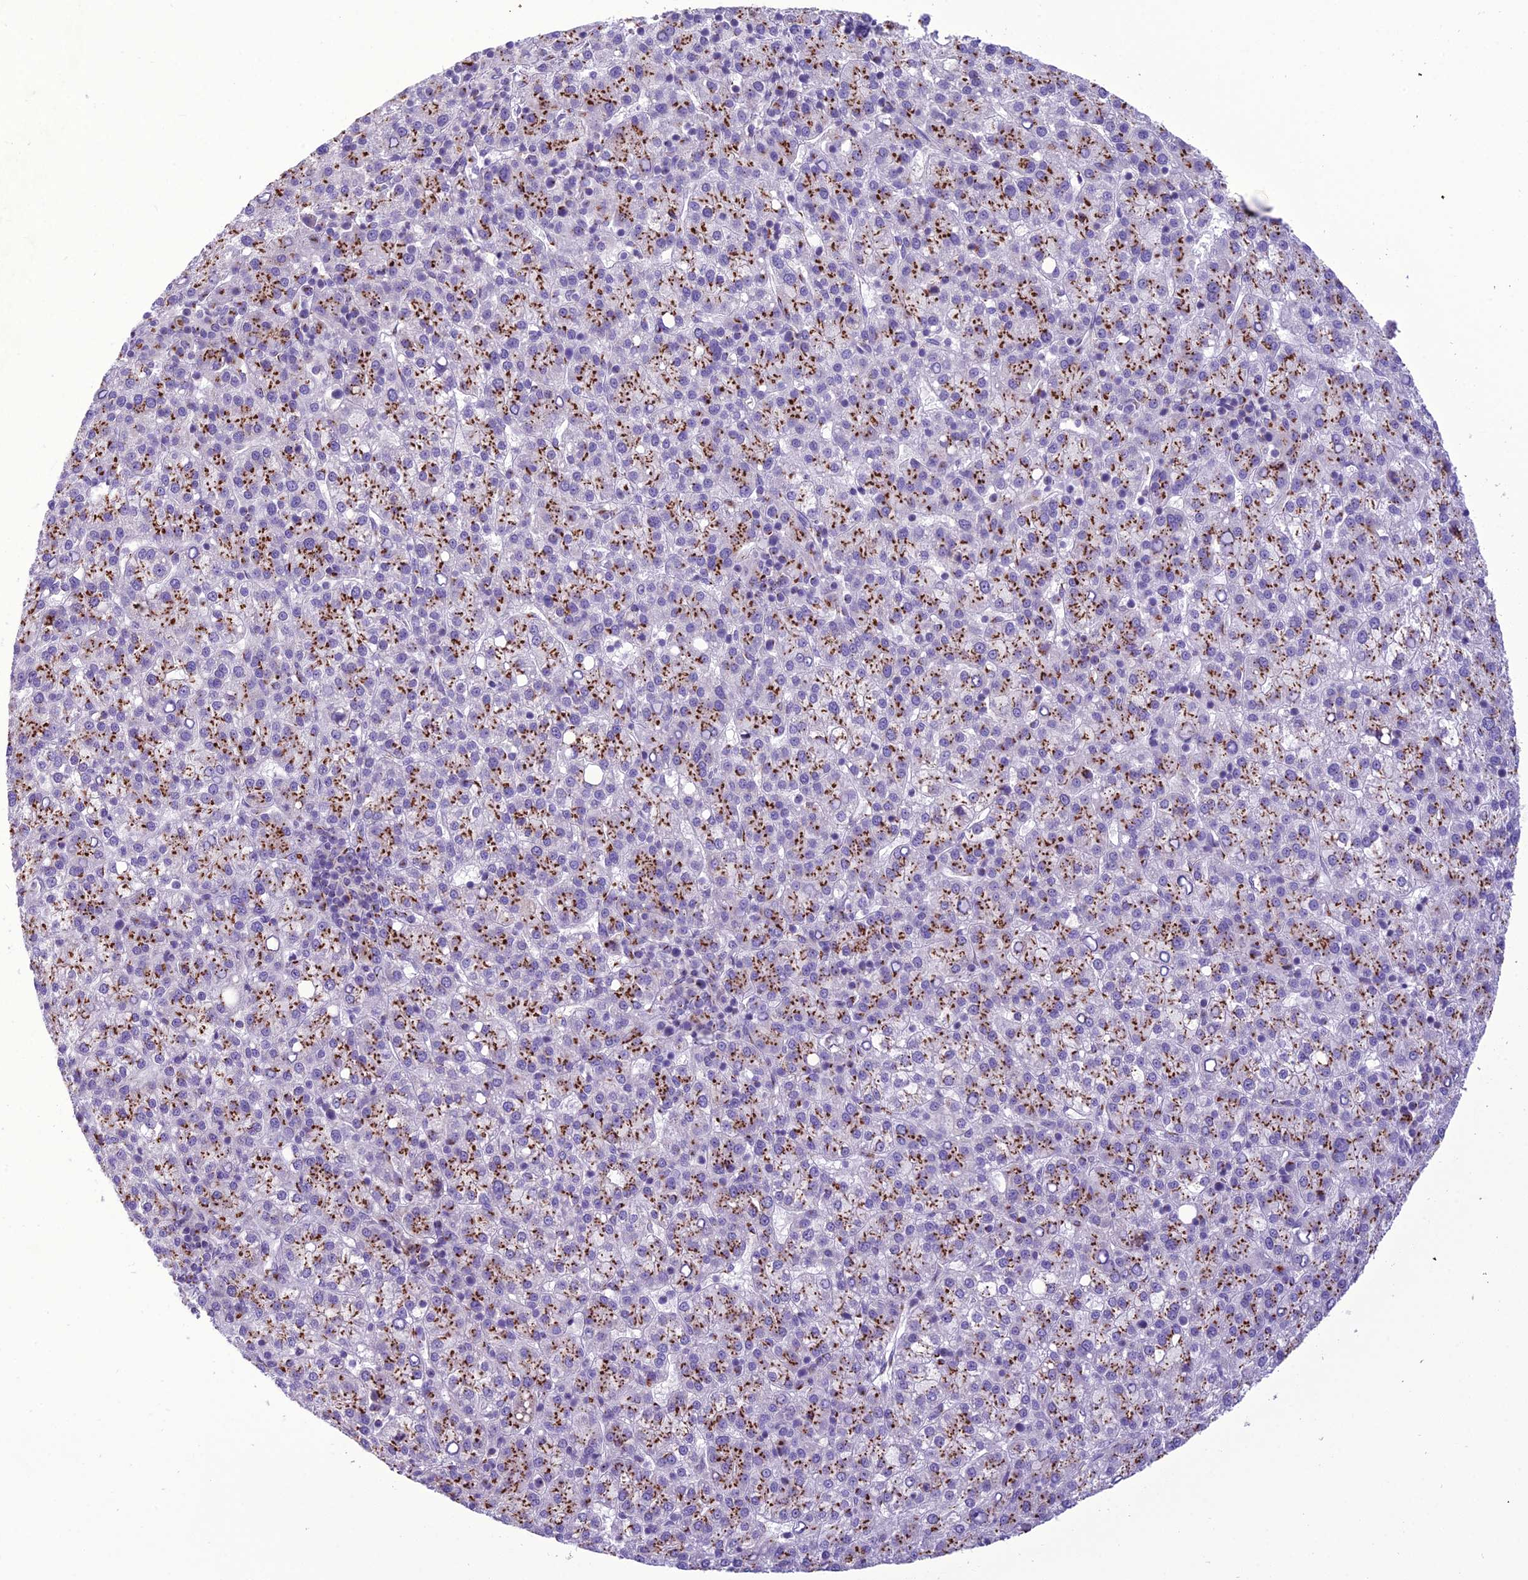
{"staining": {"intensity": "strong", "quantity": ">75%", "location": "cytoplasmic/membranous"}, "tissue": "liver cancer", "cell_type": "Tumor cells", "image_type": "cancer", "snomed": [{"axis": "morphology", "description": "Carcinoma, Hepatocellular, NOS"}, {"axis": "topography", "description": "Liver"}], "caption": "Liver cancer (hepatocellular carcinoma) stained with a brown dye shows strong cytoplasmic/membranous positive staining in approximately >75% of tumor cells.", "gene": "GOLM2", "patient": {"sex": "female", "age": 58}}